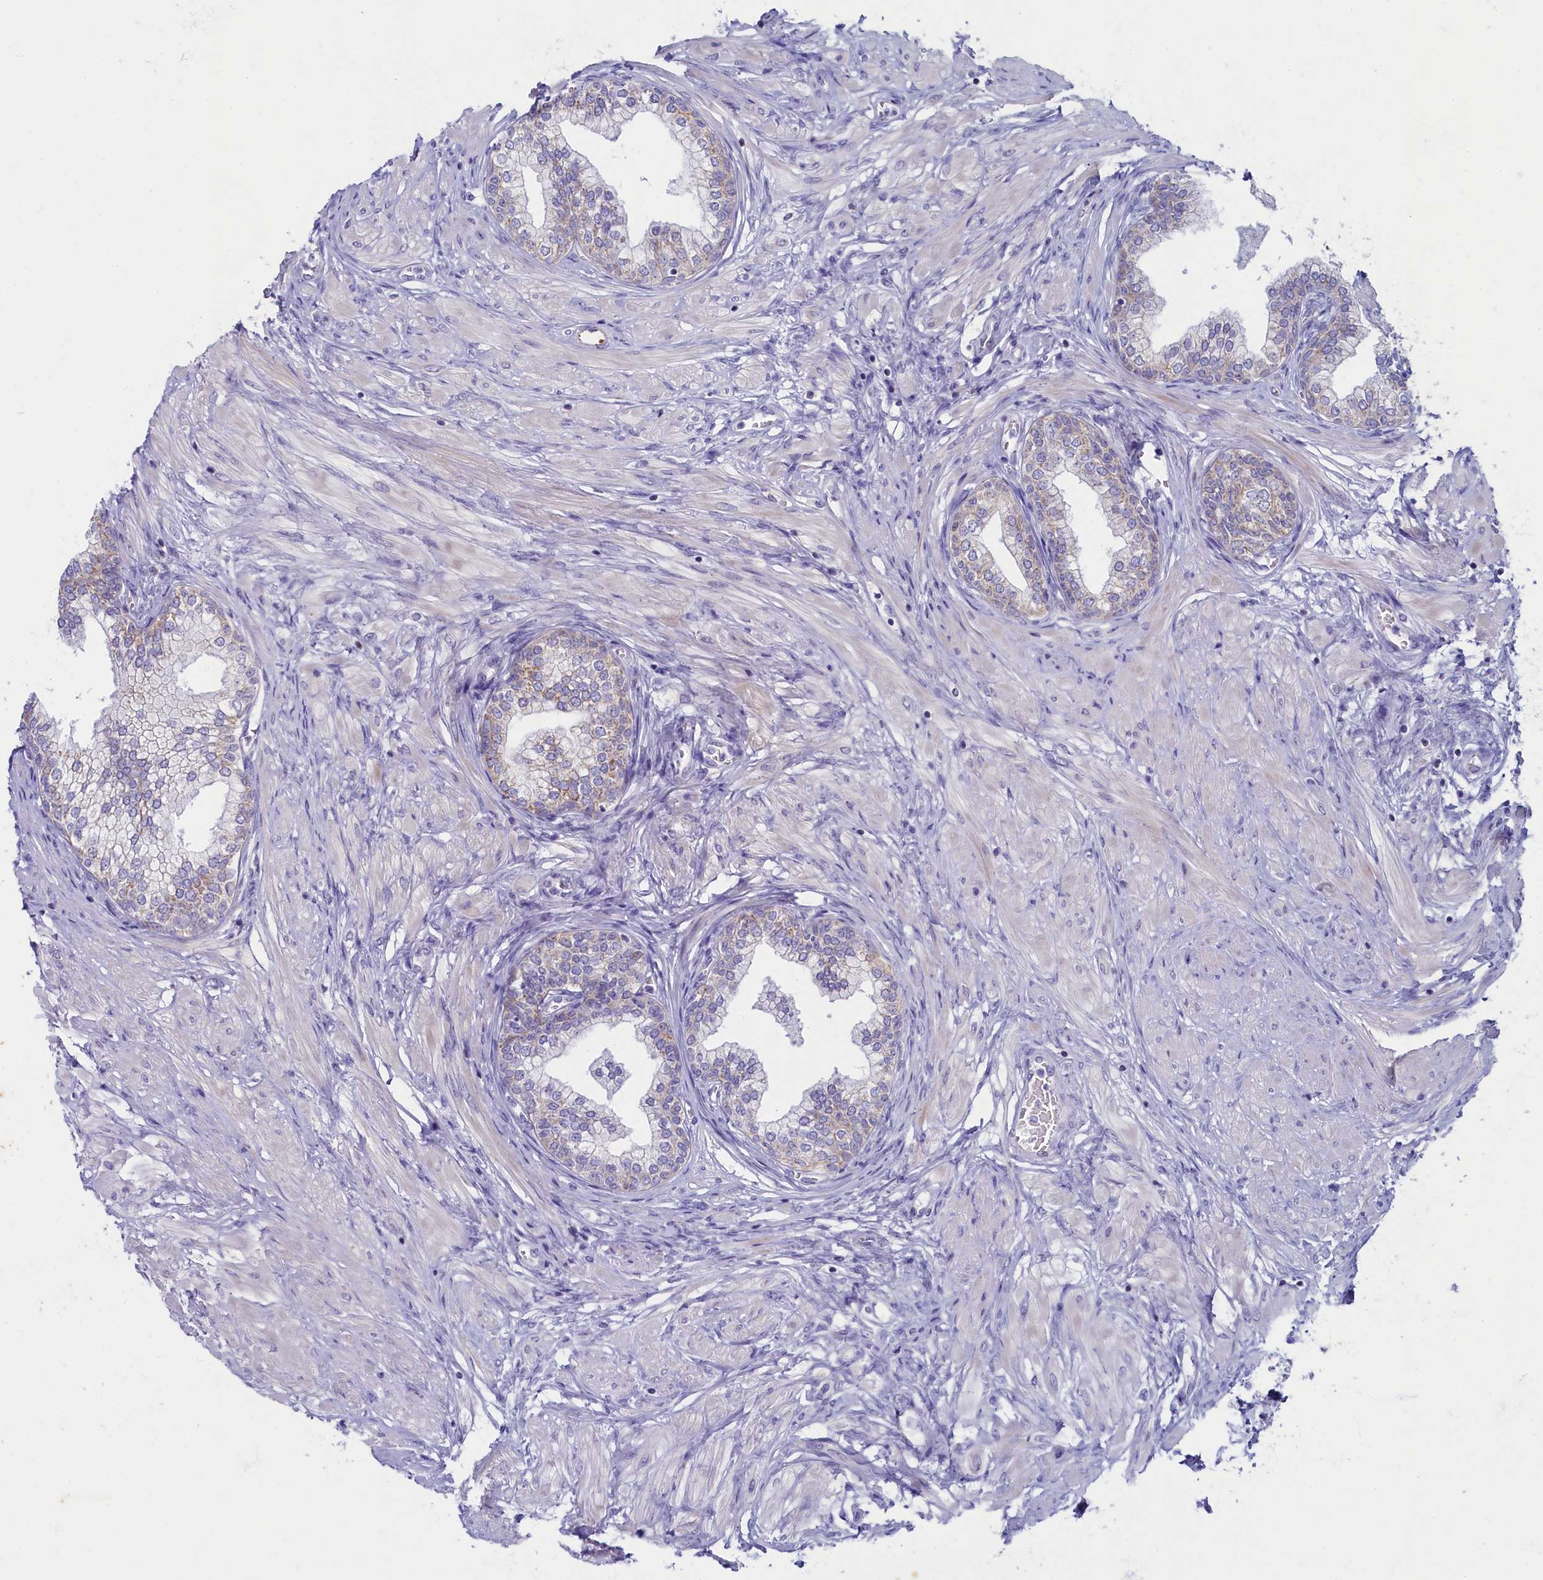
{"staining": {"intensity": "weak", "quantity": "25%-75%", "location": "cytoplasmic/membranous"}, "tissue": "prostate", "cell_type": "Glandular cells", "image_type": "normal", "snomed": [{"axis": "morphology", "description": "Normal tissue, NOS"}, {"axis": "morphology", "description": "Urothelial carcinoma, Low grade"}, {"axis": "topography", "description": "Urinary bladder"}, {"axis": "topography", "description": "Prostate"}], "caption": "IHC micrograph of unremarkable prostate stained for a protein (brown), which shows low levels of weak cytoplasmic/membranous positivity in about 25%-75% of glandular cells.", "gene": "OCIAD2", "patient": {"sex": "male", "age": 60}}